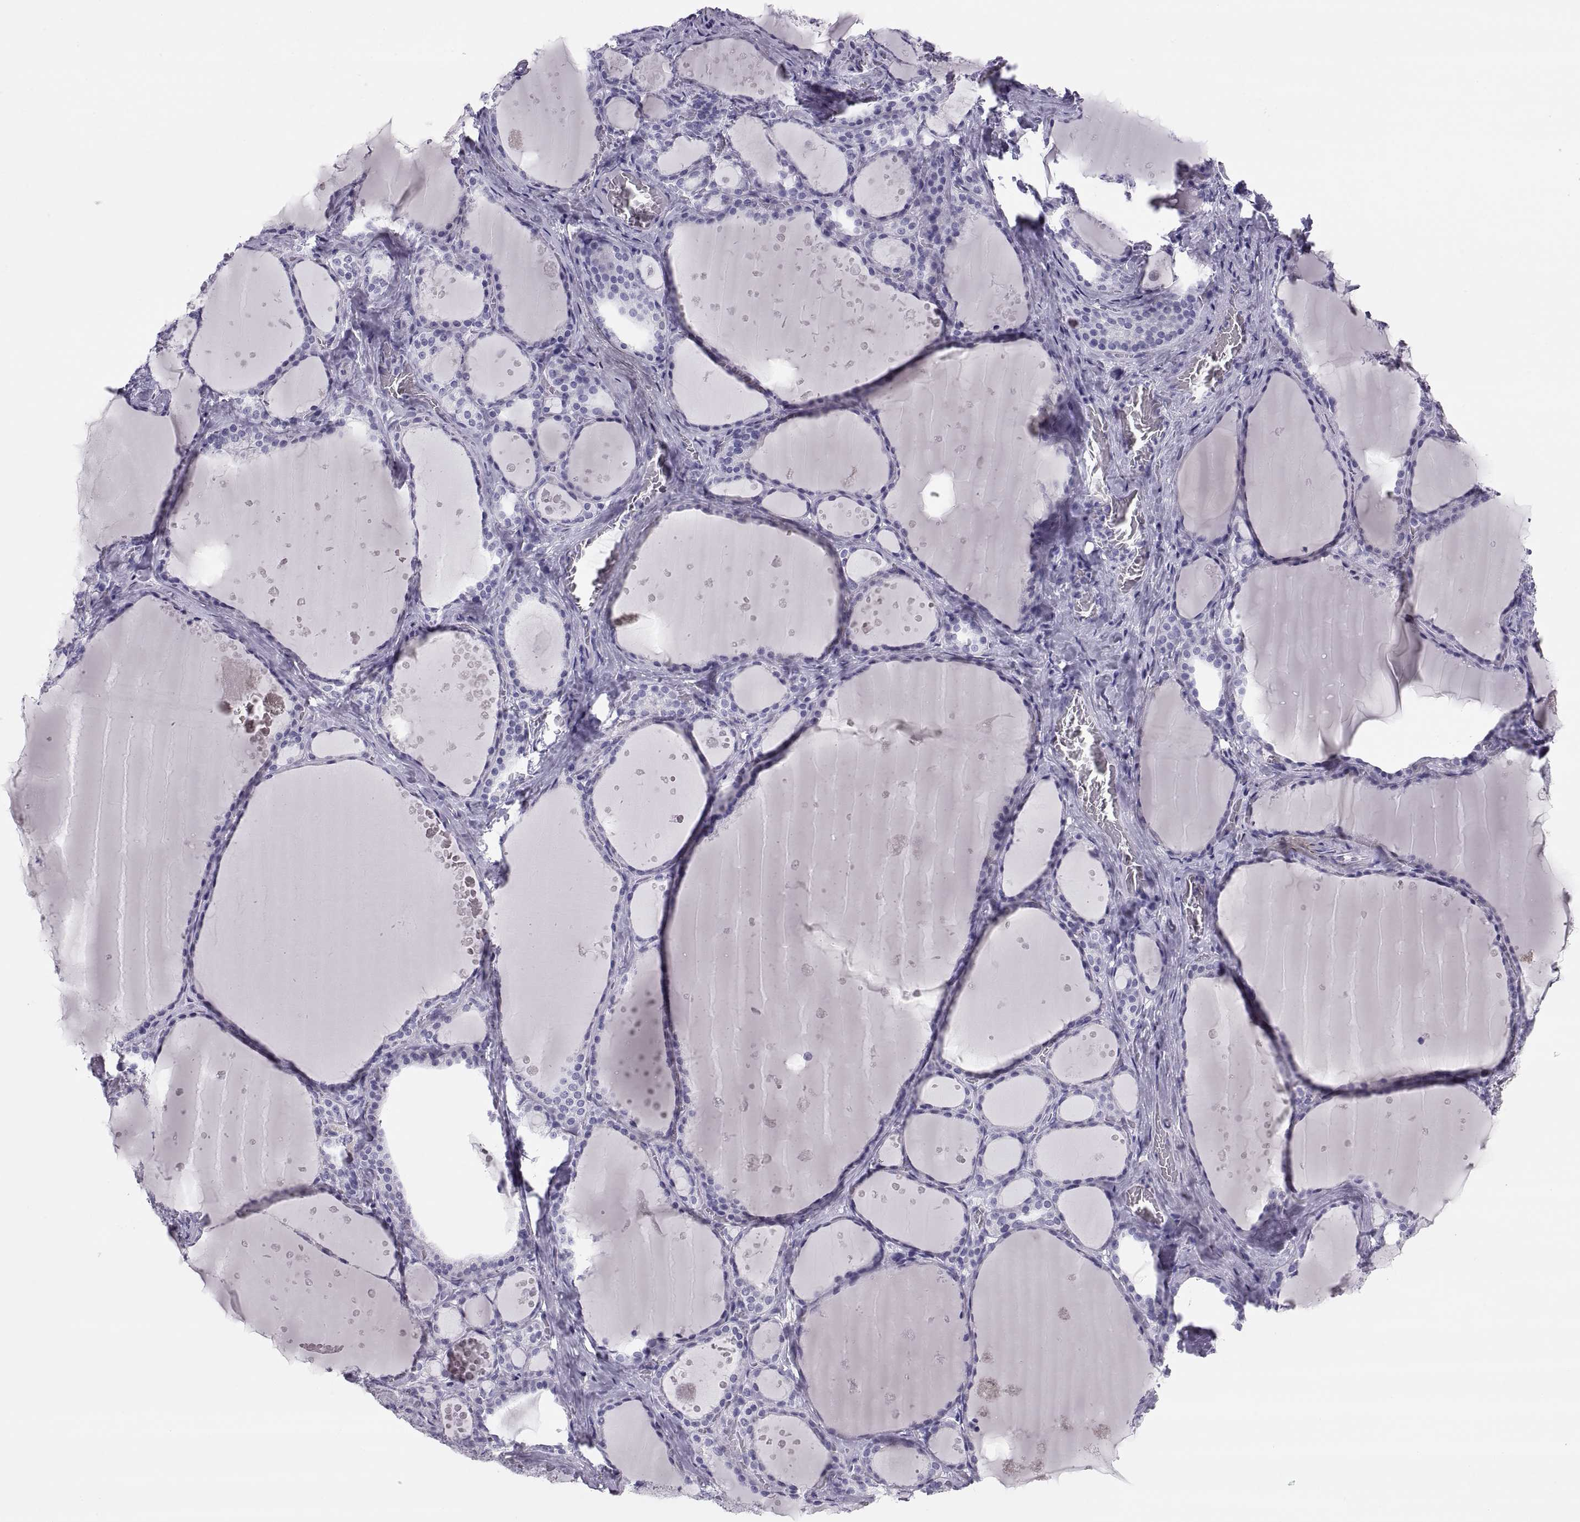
{"staining": {"intensity": "negative", "quantity": "none", "location": "none"}, "tissue": "thyroid gland", "cell_type": "Glandular cells", "image_type": "normal", "snomed": [{"axis": "morphology", "description": "Normal tissue, NOS"}, {"axis": "topography", "description": "Thyroid gland"}], "caption": "Immunohistochemical staining of unremarkable human thyroid gland reveals no significant staining in glandular cells. Brightfield microscopy of IHC stained with DAB (brown) and hematoxylin (blue), captured at high magnification.", "gene": "PAX2", "patient": {"sex": "male", "age": 63}}